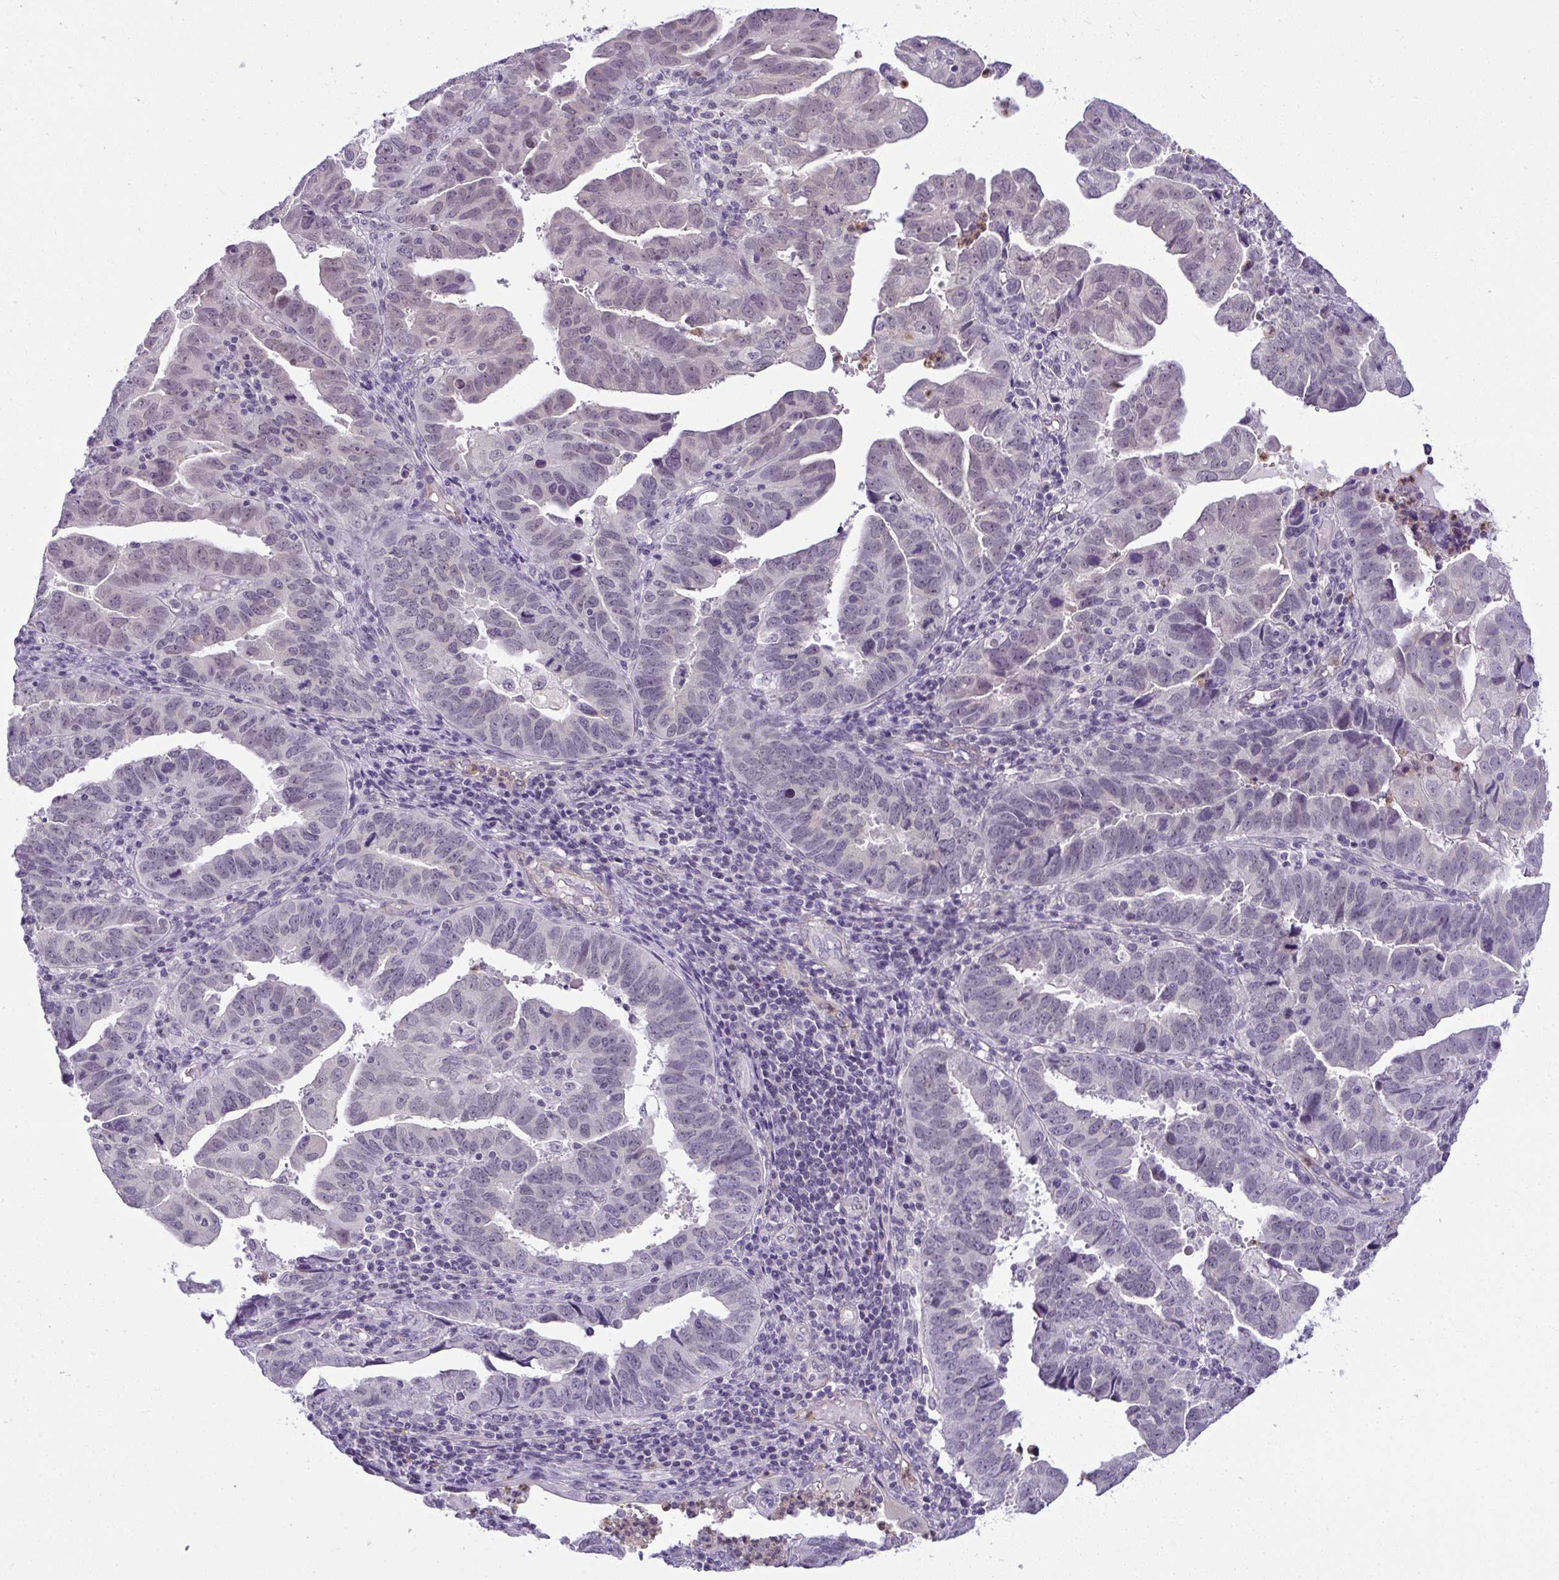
{"staining": {"intensity": "negative", "quantity": "none", "location": "none"}, "tissue": "endometrial cancer", "cell_type": "Tumor cells", "image_type": "cancer", "snomed": [{"axis": "morphology", "description": "Adenocarcinoma, NOS"}, {"axis": "topography", "description": "Uterus"}], "caption": "DAB immunohistochemical staining of human endometrial cancer (adenocarcinoma) demonstrates no significant positivity in tumor cells.", "gene": "DZIP1", "patient": {"sex": "female", "age": 62}}